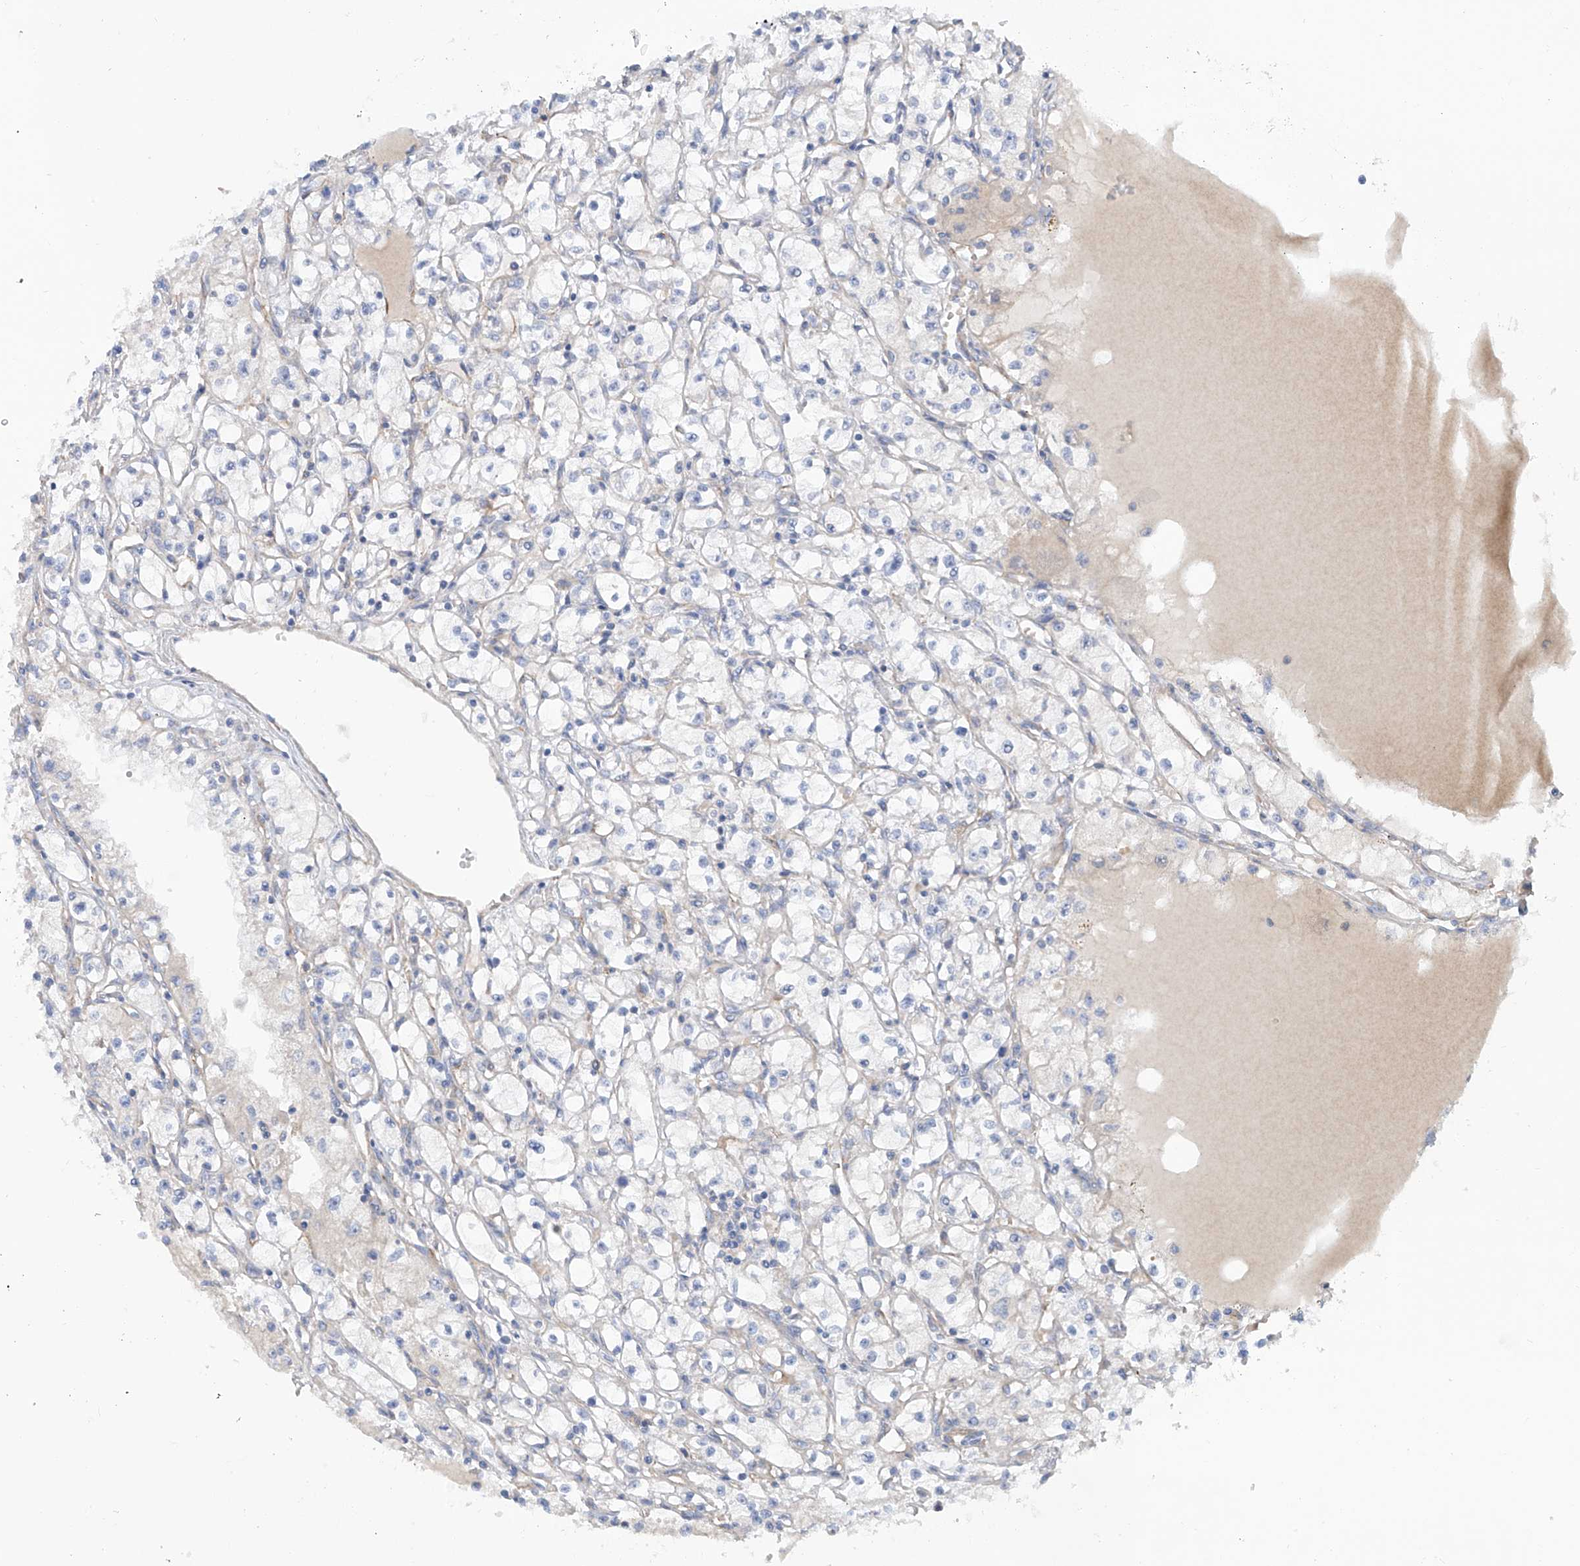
{"staining": {"intensity": "negative", "quantity": "none", "location": "none"}, "tissue": "renal cancer", "cell_type": "Tumor cells", "image_type": "cancer", "snomed": [{"axis": "morphology", "description": "Adenocarcinoma, NOS"}, {"axis": "topography", "description": "Kidney"}], "caption": "Photomicrograph shows no protein positivity in tumor cells of renal cancer tissue.", "gene": "TMEM209", "patient": {"sex": "male", "age": 56}}